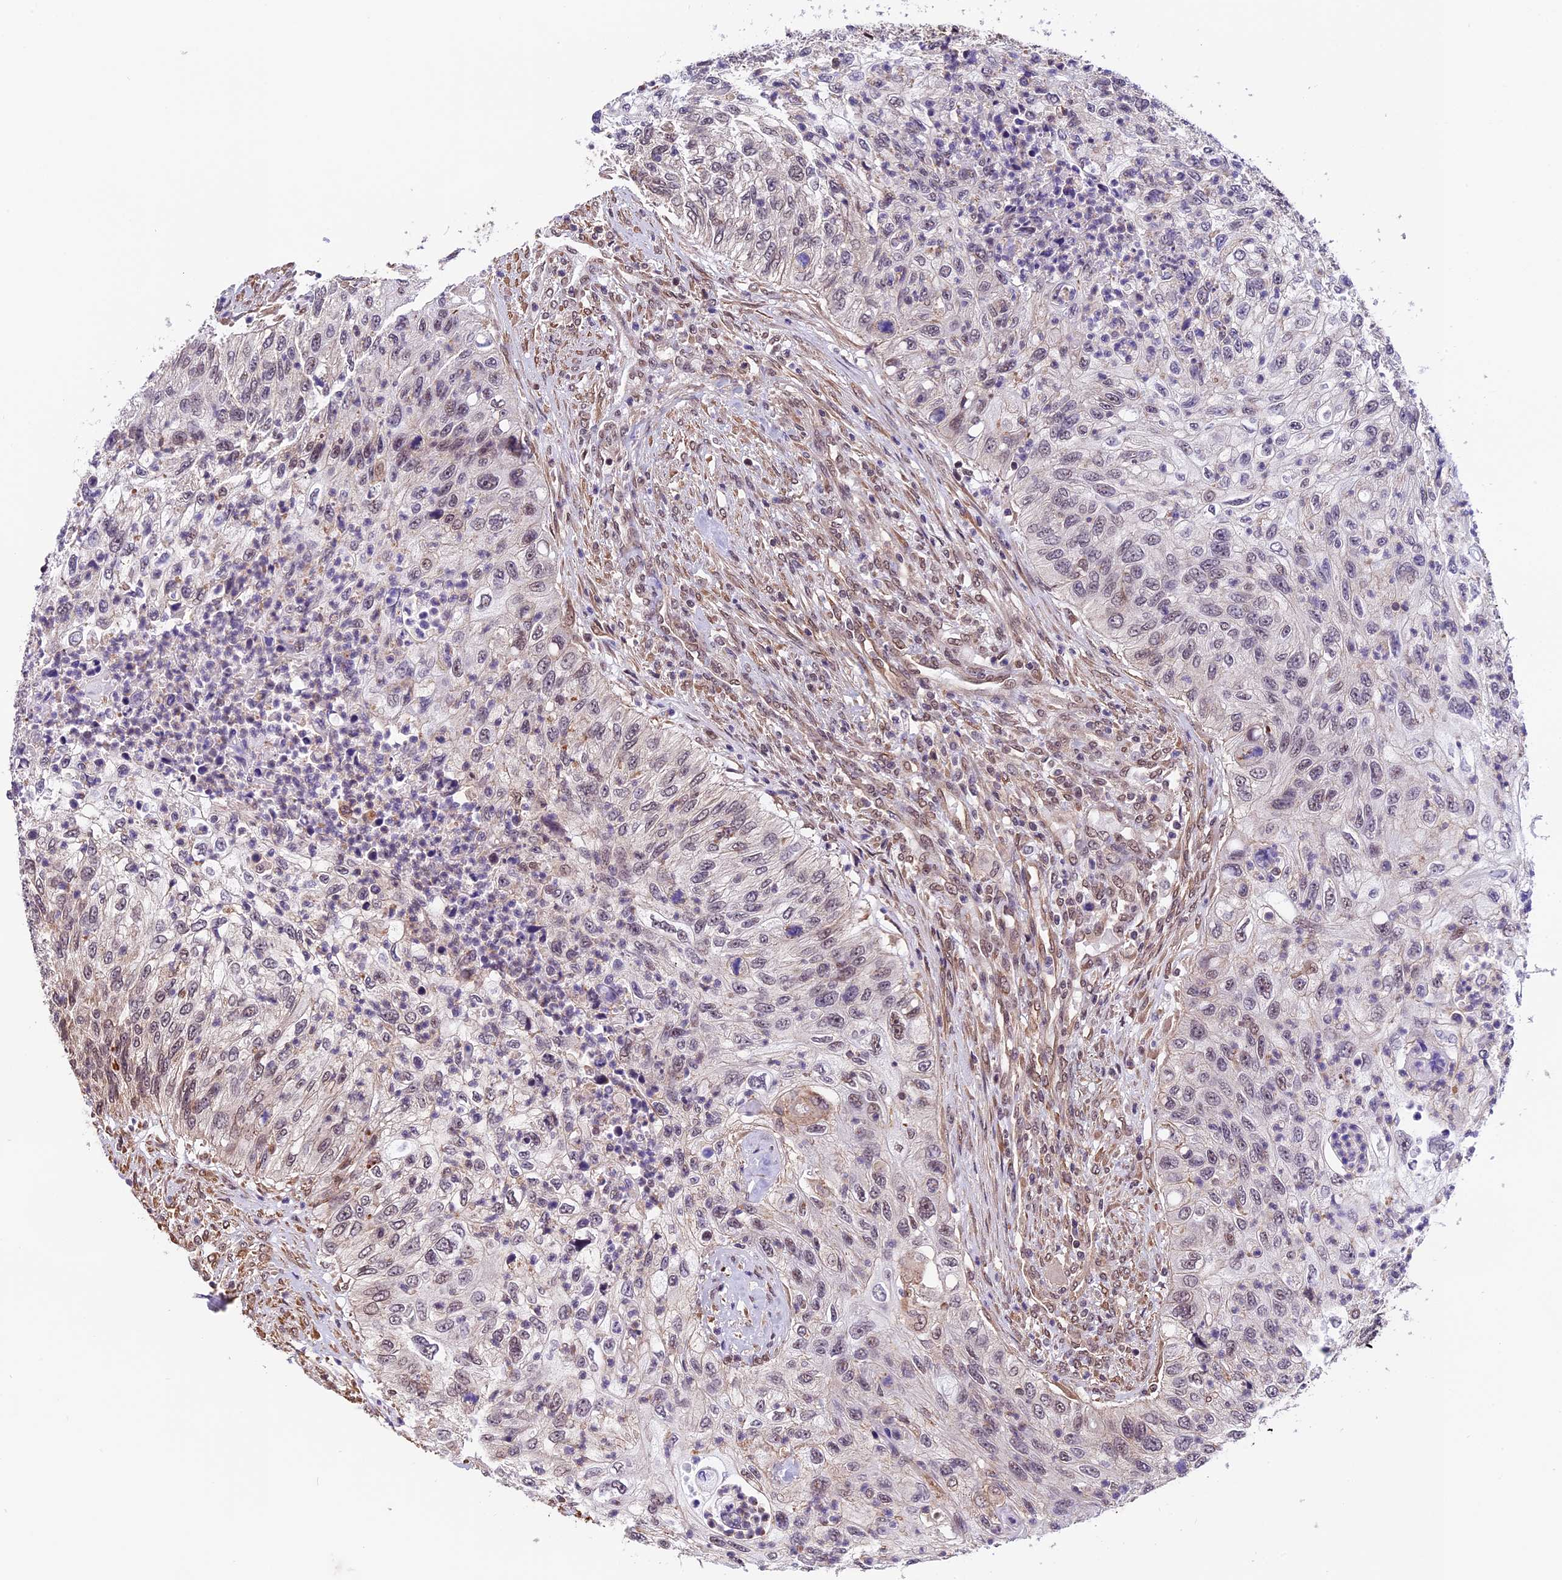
{"staining": {"intensity": "weak", "quantity": "<25%", "location": "nuclear"}, "tissue": "urothelial cancer", "cell_type": "Tumor cells", "image_type": "cancer", "snomed": [{"axis": "morphology", "description": "Urothelial carcinoma, High grade"}, {"axis": "topography", "description": "Urinary bladder"}], "caption": "Histopathology image shows no protein positivity in tumor cells of high-grade urothelial carcinoma tissue. Nuclei are stained in blue.", "gene": "ZC3H4", "patient": {"sex": "female", "age": 60}}